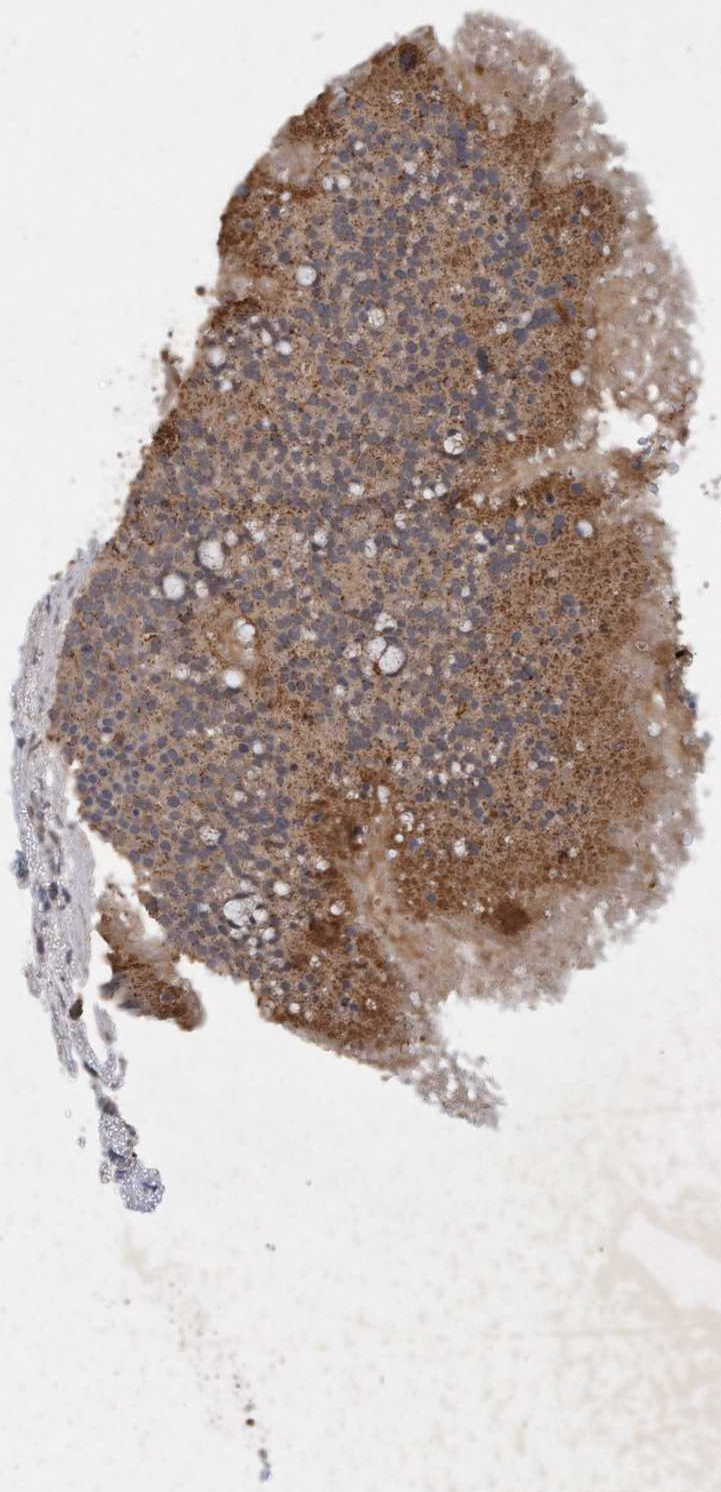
{"staining": {"intensity": "moderate", "quantity": ">75%", "location": "cytoplasmic/membranous"}, "tissue": "carcinoid", "cell_type": "Tumor cells", "image_type": "cancer", "snomed": [{"axis": "morphology", "description": "Carcinoid, malignant, NOS"}, {"axis": "topography", "description": "Lung"}], "caption": "This micrograph reveals immunohistochemistry (IHC) staining of carcinoid (malignant), with medium moderate cytoplasmic/membranous expression in approximately >75% of tumor cells.", "gene": "VSIG8", "patient": {"sex": "male", "age": 30}}